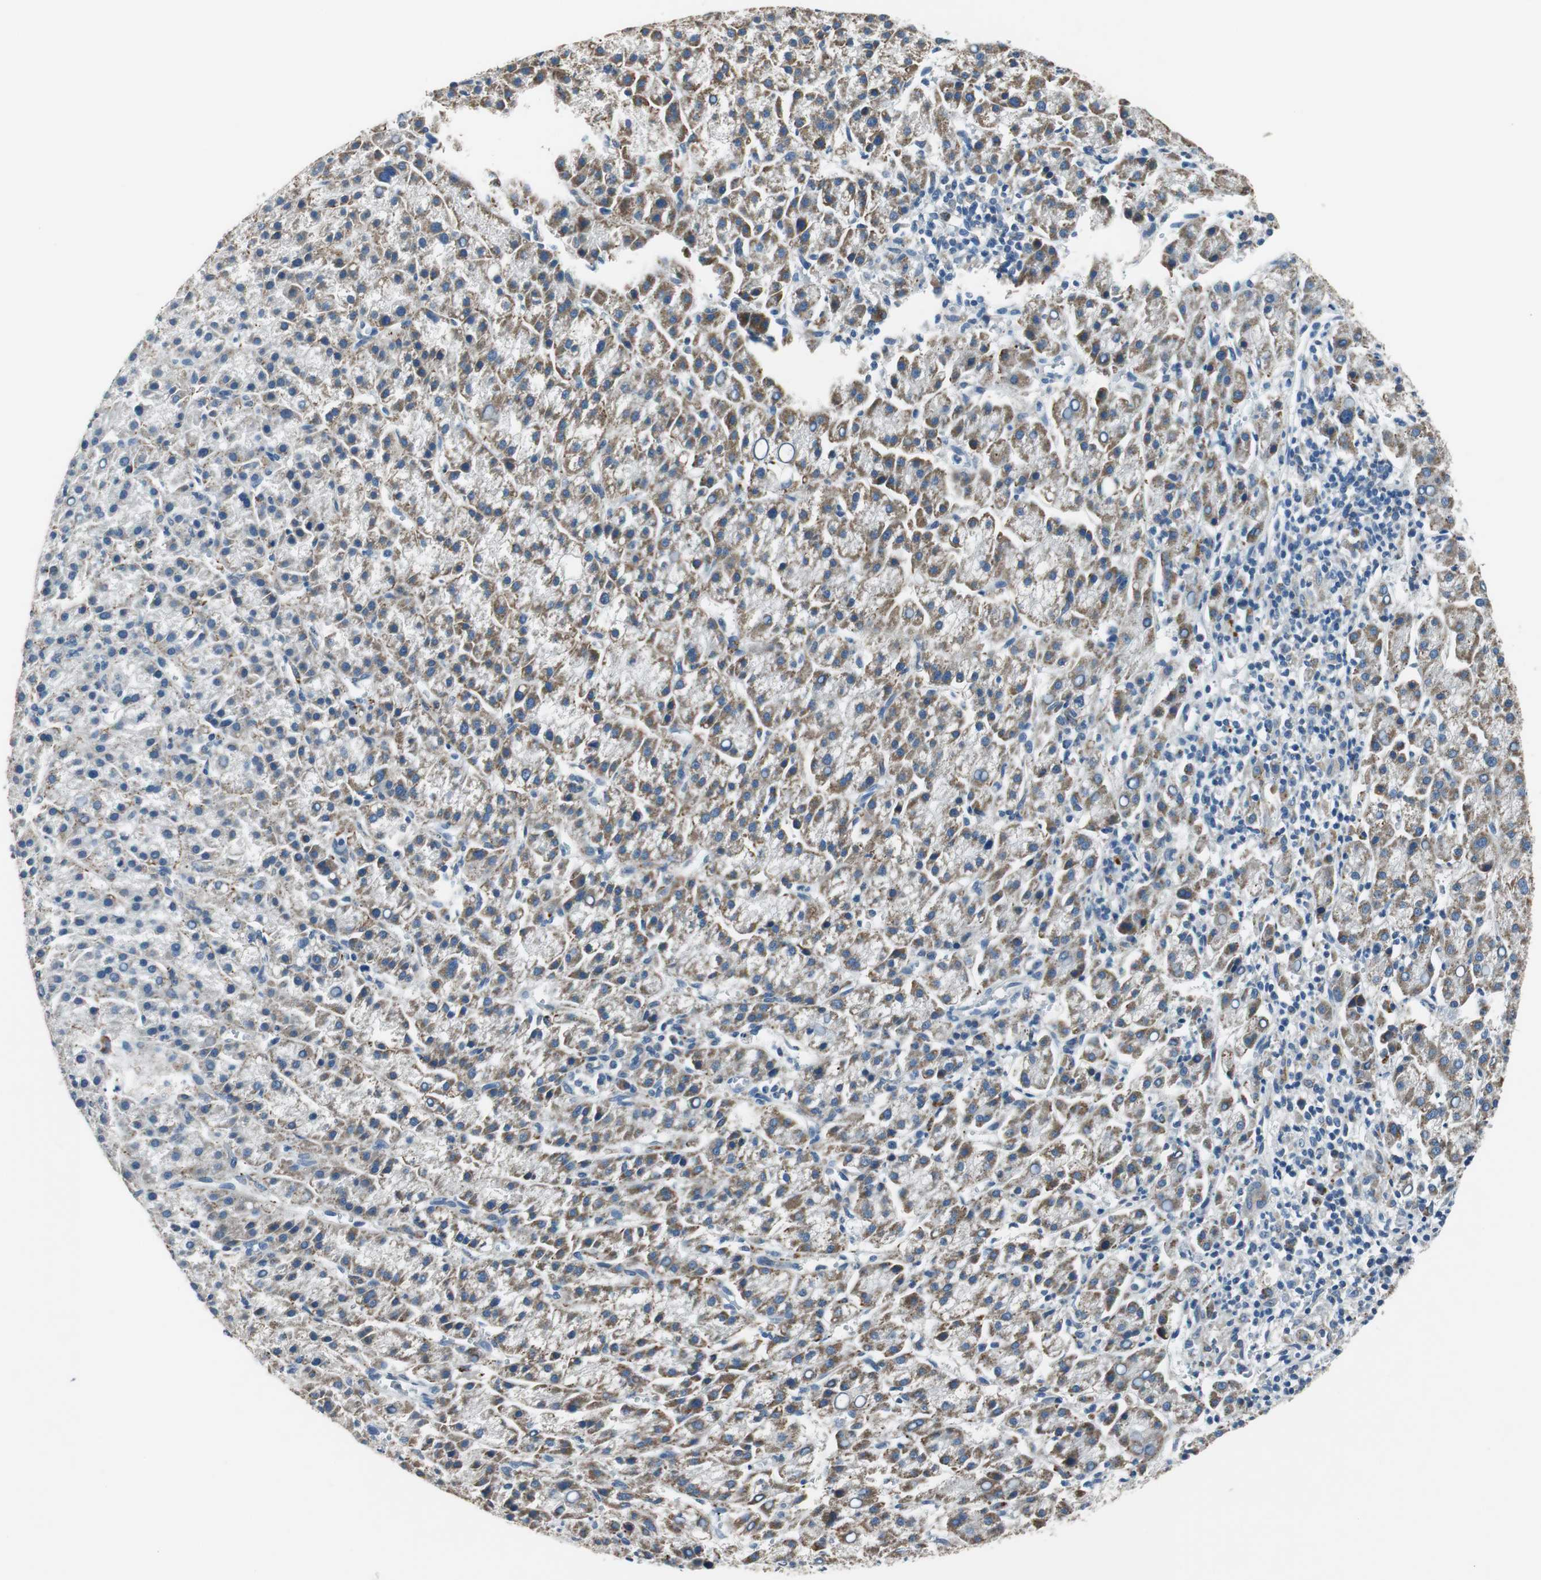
{"staining": {"intensity": "weak", "quantity": ">75%", "location": "cytoplasmic/membranous"}, "tissue": "liver cancer", "cell_type": "Tumor cells", "image_type": "cancer", "snomed": [{"axis": "morphology", "description": "Carcinoma, Hepatocellular, NOS"}, {"axis": "topography", "description": "Liver"}], "caption": "This photomicrograph exhibits liver cancer (hepatocellular carcinoma) stained with immunohistochemistry to label a protein in brown. The cytoplasmic/membranous of tumor cells show weak positivity for the protein. Nuclei are counter-stained blue.", "gene": "NLGN1", "patient": {"sex": "female", "age": 58}}